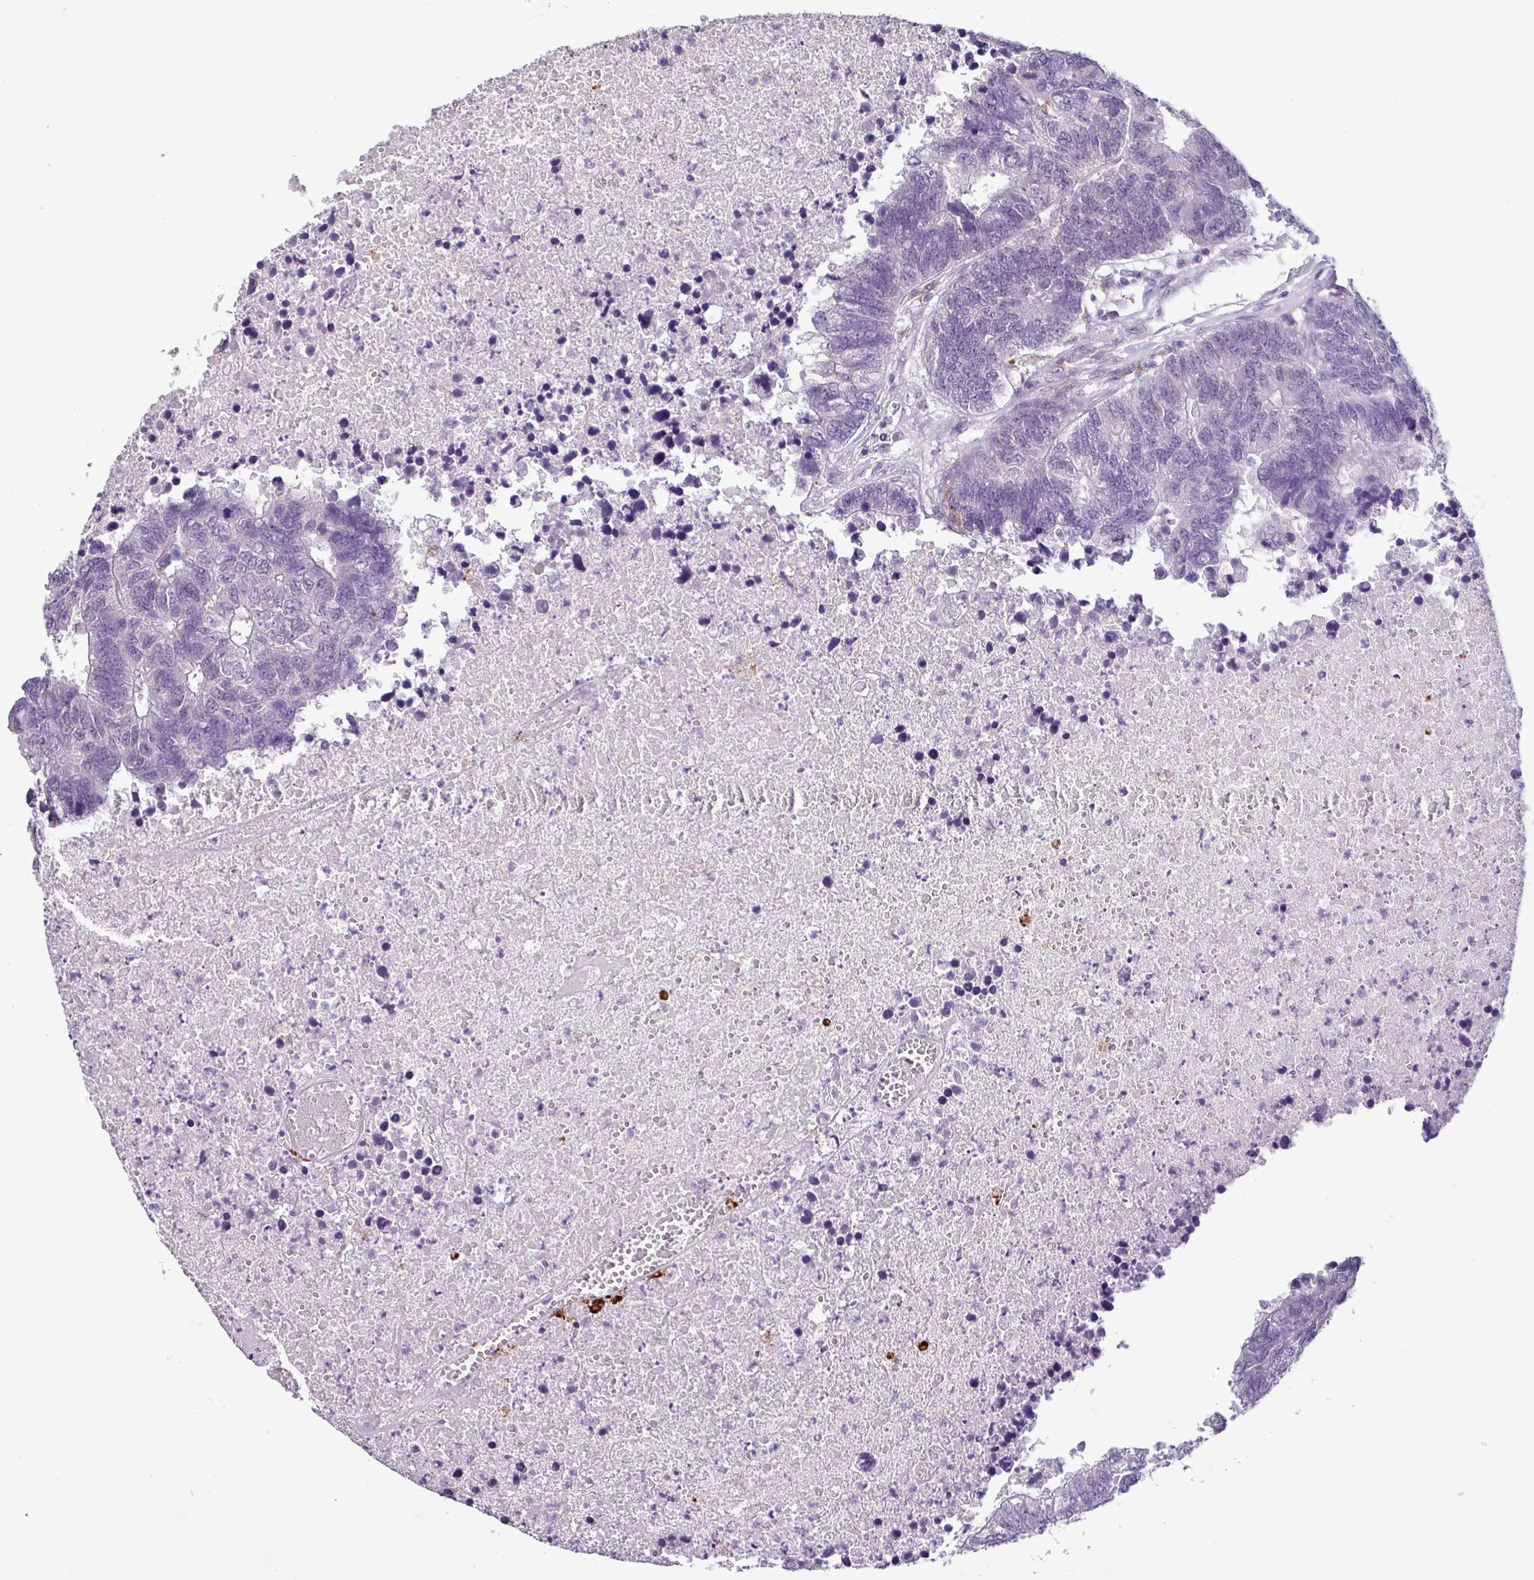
{"staining": {"intensity": "negative", "quantity": "none", "location": "none"}, "tissue": "colorectal cancer", "cell_type": "Tumor cells", "image_type": "cancer", "snomed": [{"axis": "morphology", "description": "Adenocarcinoma, NOS"}, {"axis": "topography", "description": "Colon"}], "caption": "There is no significant expression in tumor cells of colorectal cancer (adenocarcinoma).", "gene": "C9orf24", "patient": {"sex": "female", "age": 48}}